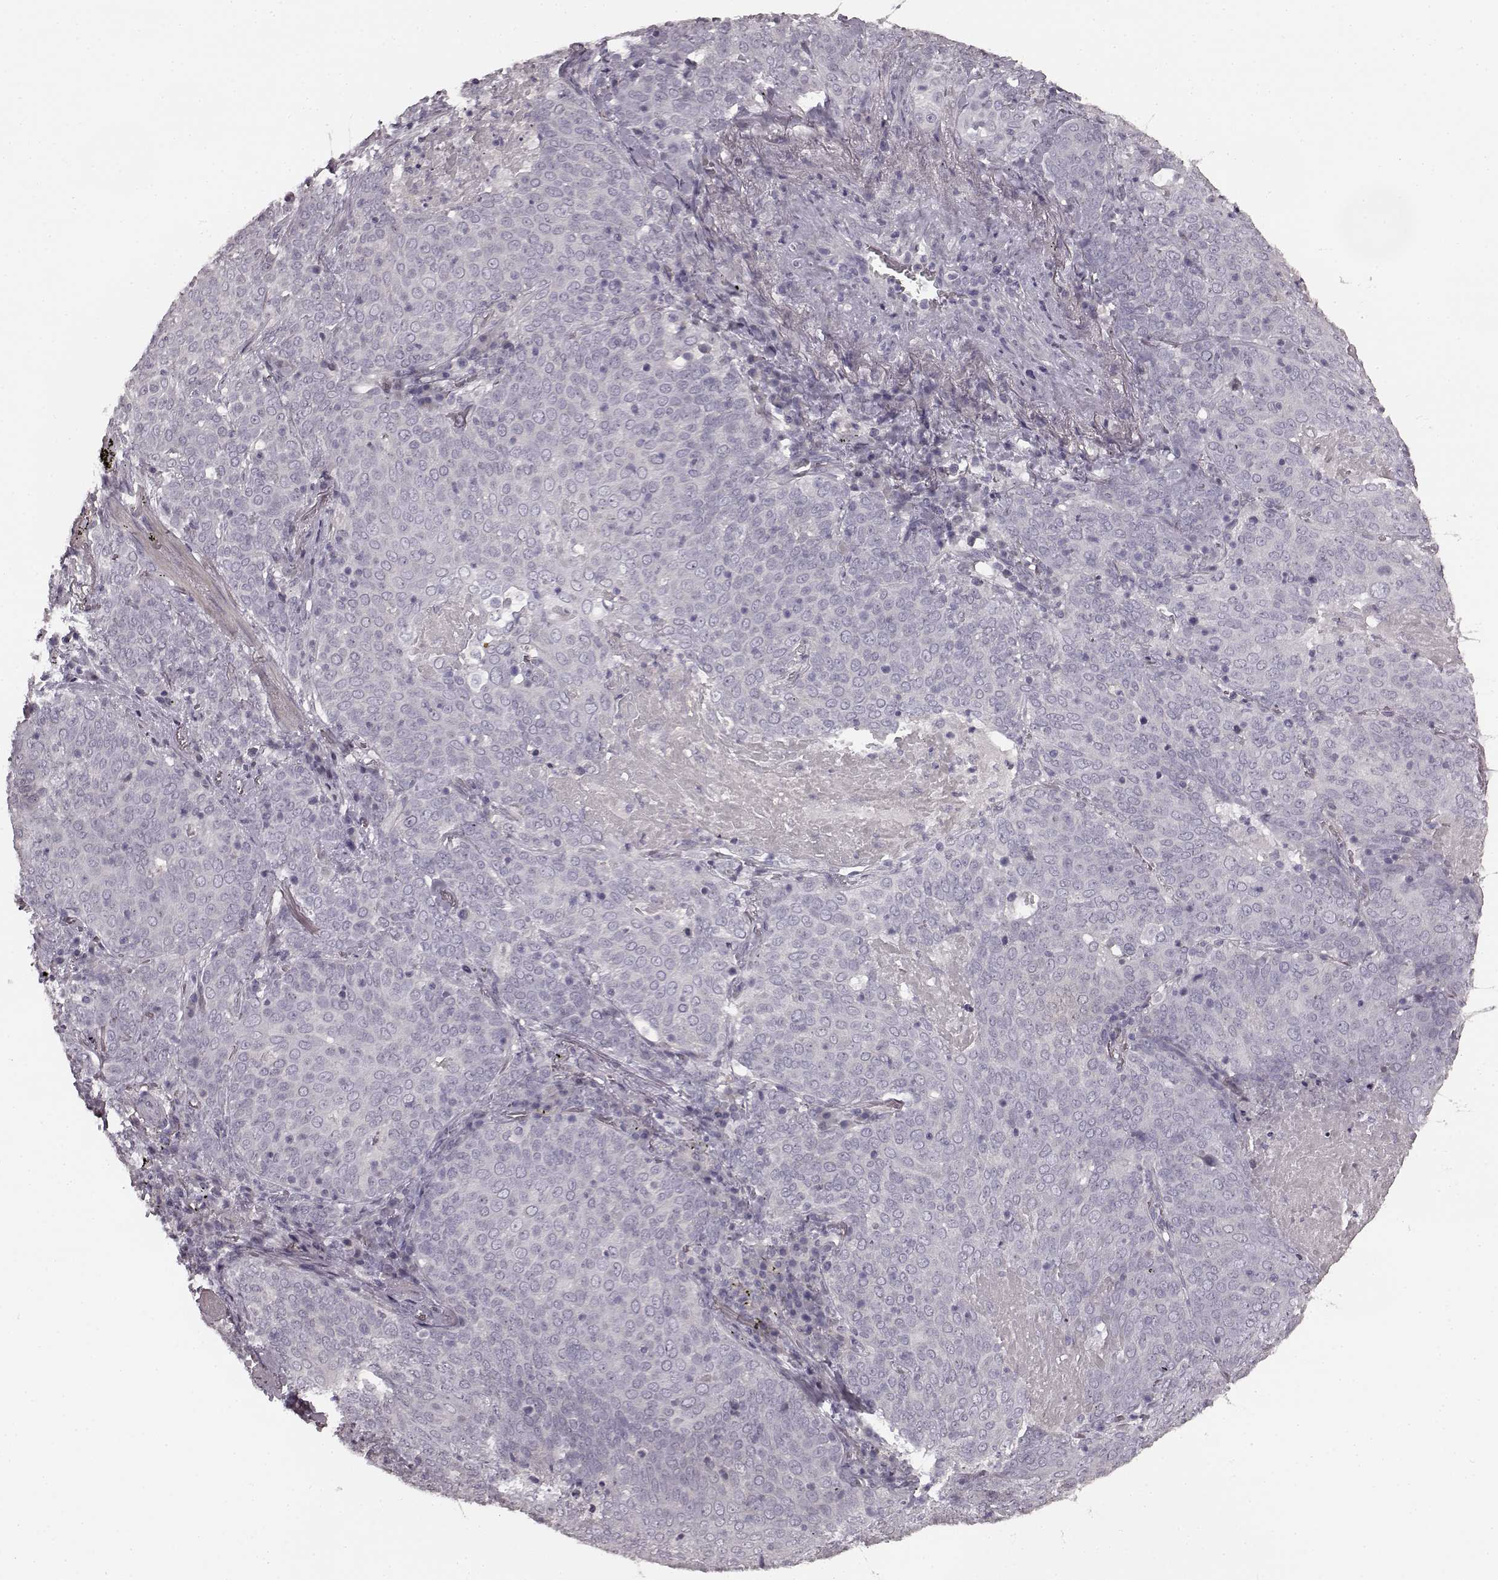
{"staining": {"intensity": "negative", "quantity": "none", "location": "none"}, "tissue": "lung cancer", "cell_type": "Tumor cells", "image_type": "cancer", "snomed": [{"axis": "morphology", "description": "Squamous cell carcinoma, NOS"}, {"axis": "topography", "description": "Lung"}], "caption": "Protein analysis of lung cancer demonstrates no significant staining in tumor cells.", "gene": "RIT2", "patient": {"sex": "male", "age": 82}}